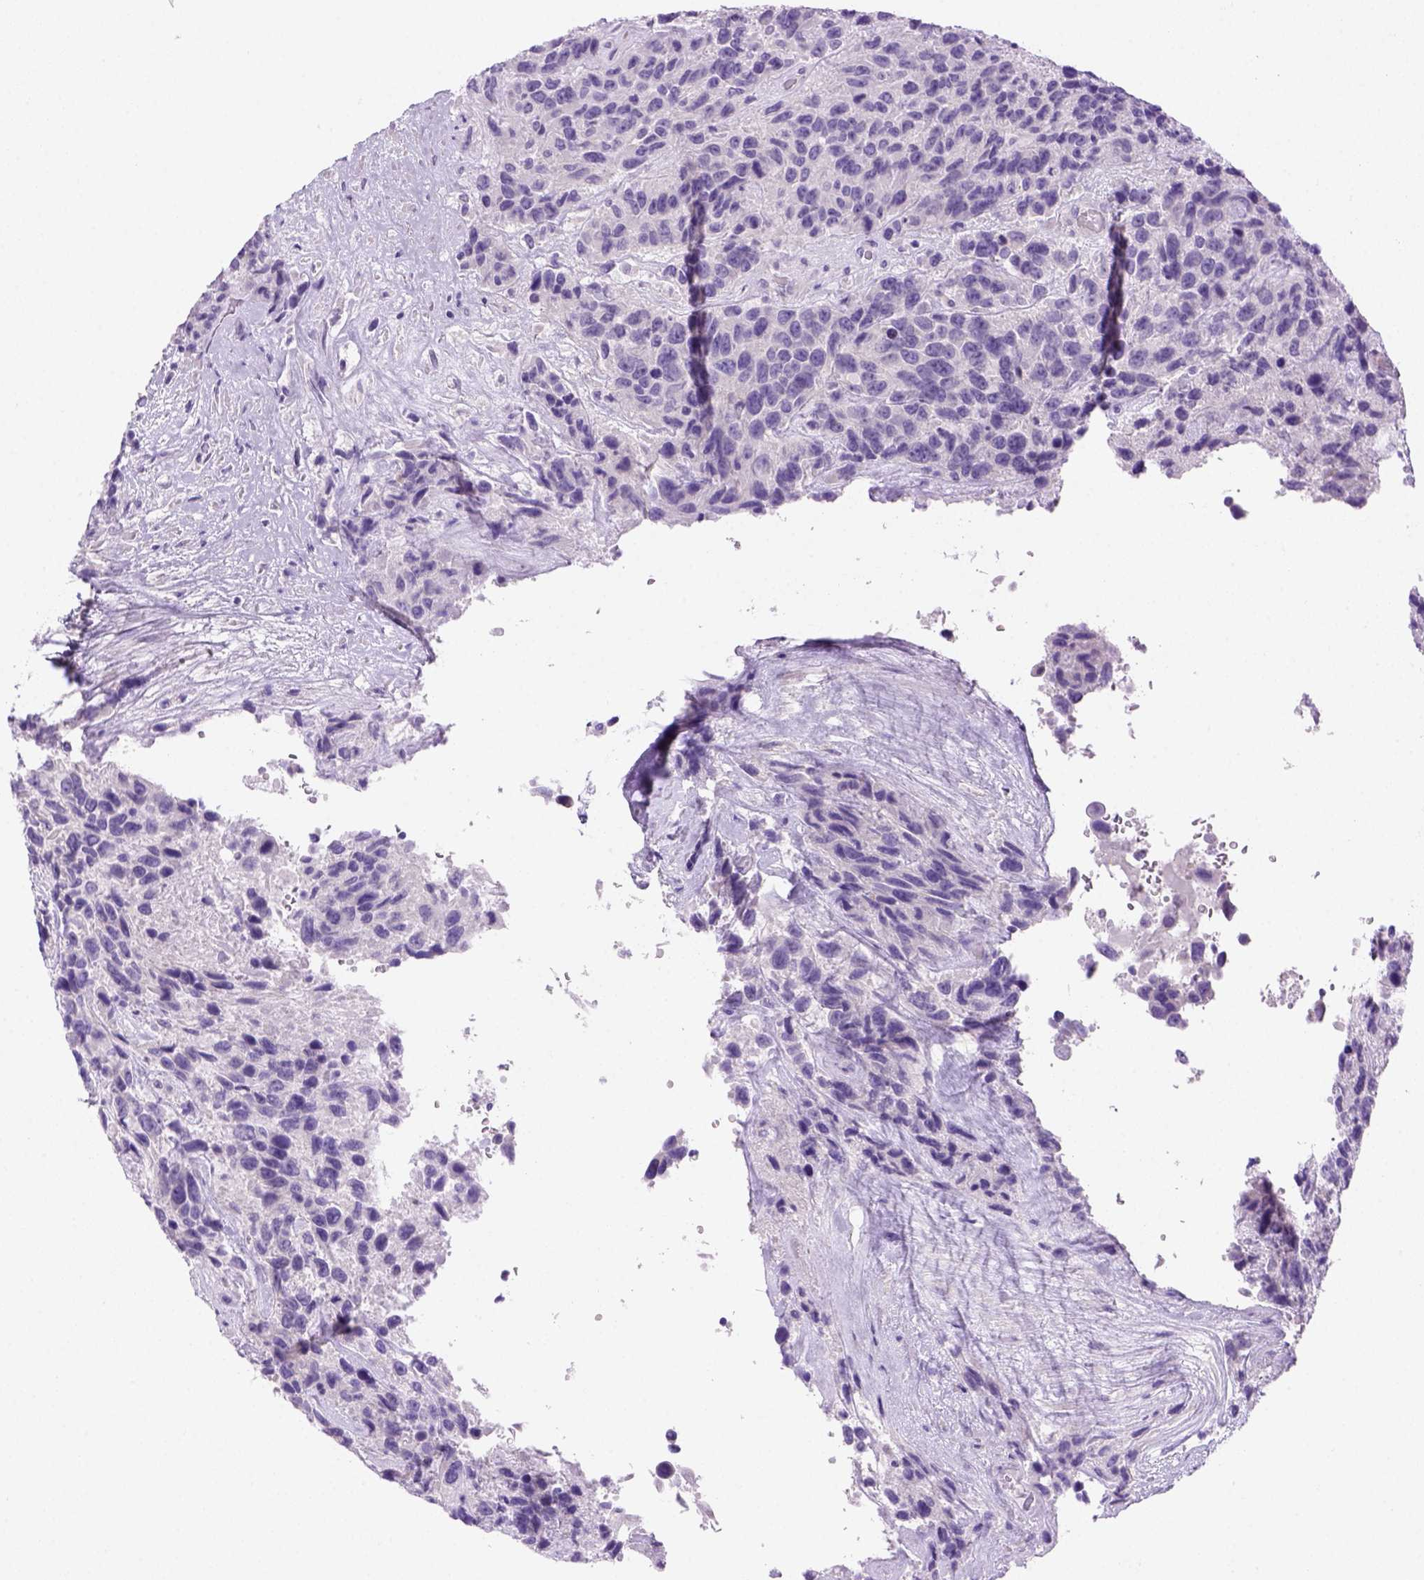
{"staining": {"intensity": "negative", "quantity": "none", "location": "none"}, "tissue": "urothelial cancer", "cell_type": "Tumor cells", "image_type": "cancer", "snomed": [{"axis": "morphology", "description": "Urothelial carcinoma, High grade"}, {"axis": "topography", "description": "Urinary bladder"}], "caption": "A high-resolution histopathology image shows immunohistochemistry (IHC) staining of urothelial carcinoma (high-grade), which shows no significant expression in tumor cells. (Brightfield microscopy of DAB (3,3'-diaminobenzidine) immunohistochemistry at high magnification).", "gene": "DNAH11", "patient": {"sex": "female", "age": 70}}